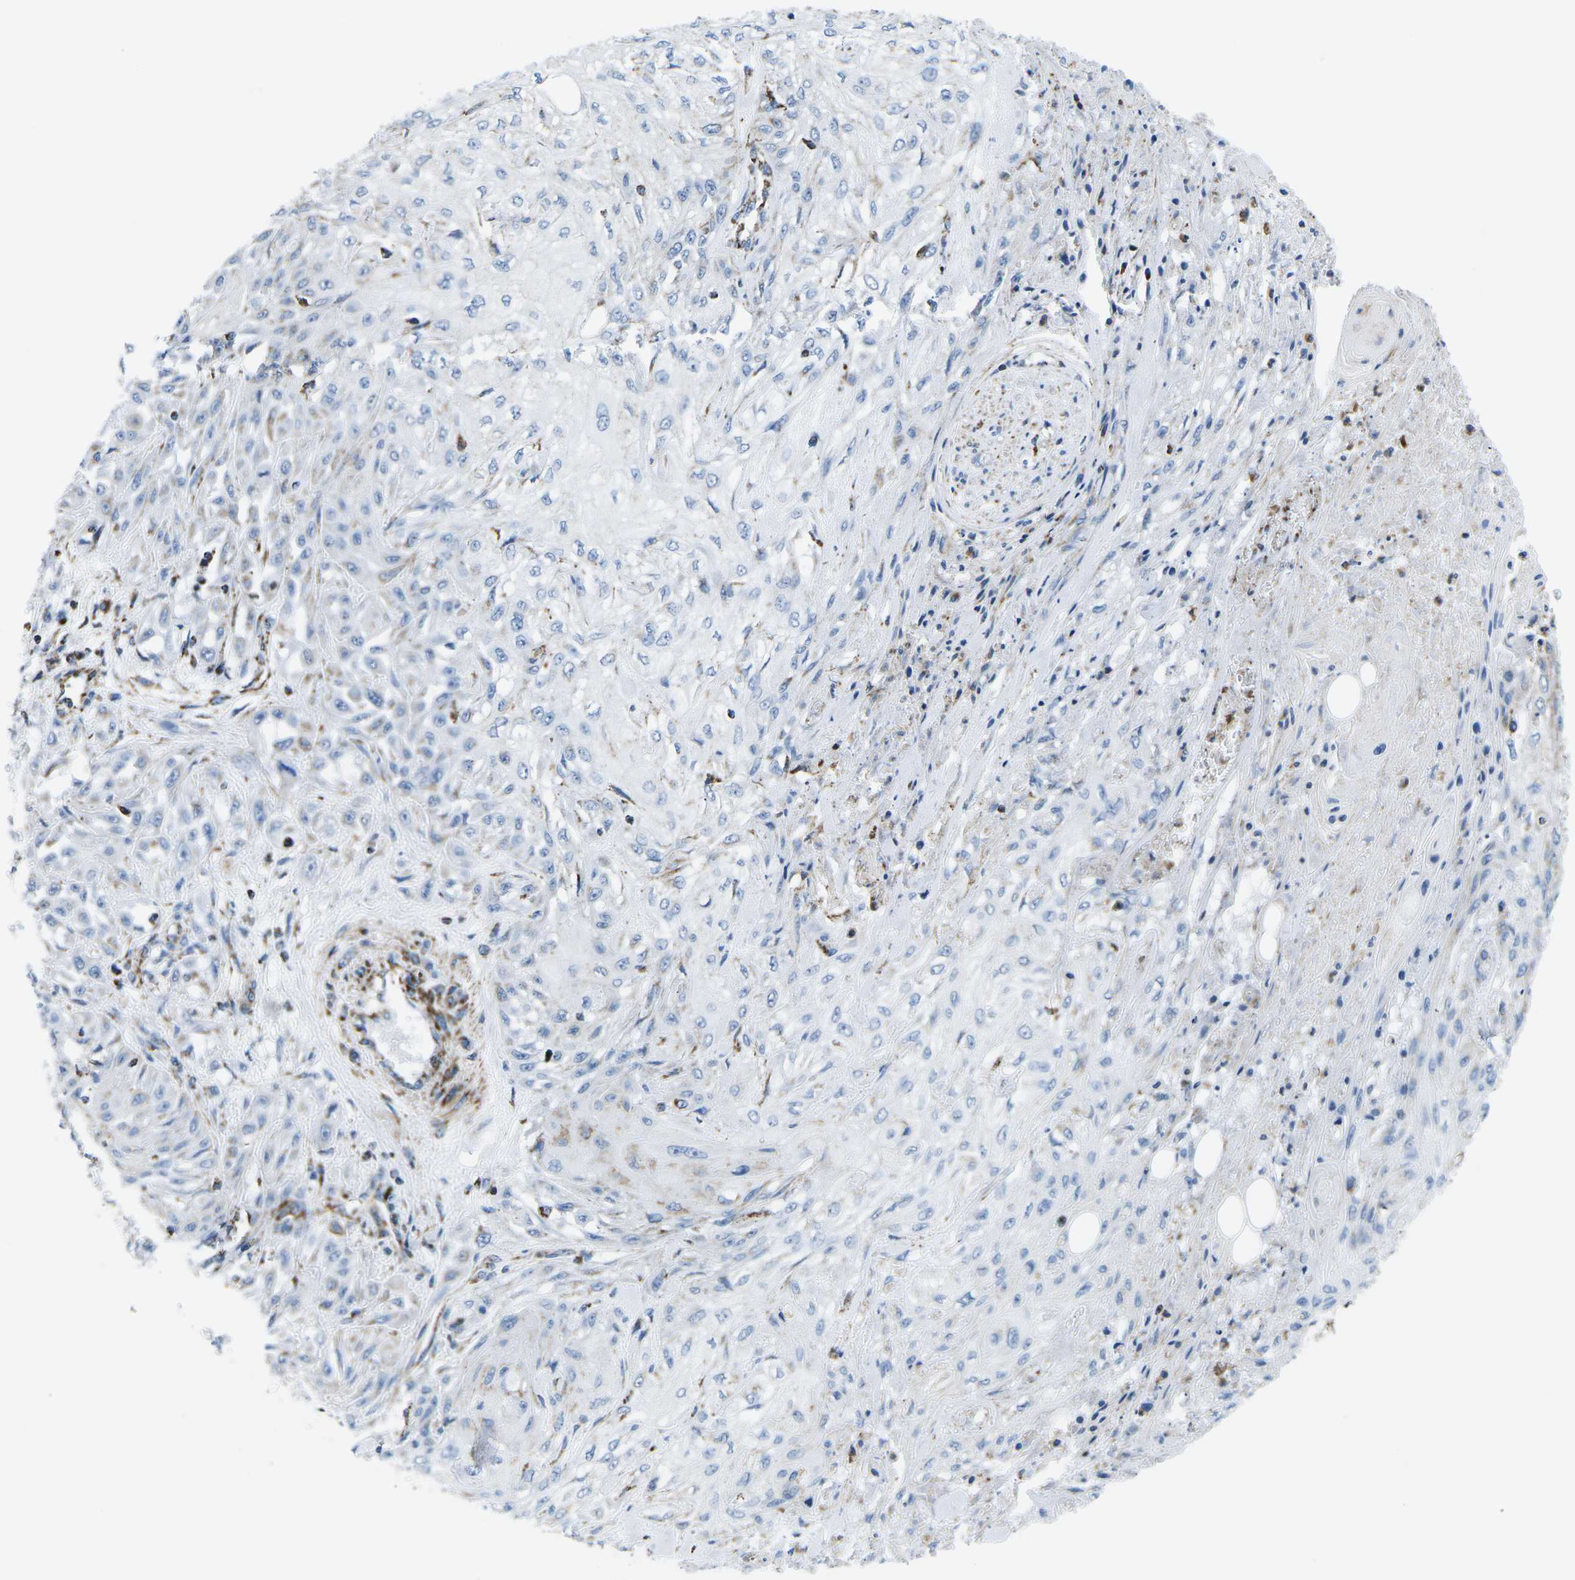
{"staining": {"intensity": "negative", "quantity": "none", "location": "none"}, "tissue": "skin cancer", "cell_type": "Tumor cells", "image_type": "cancer", "snomed": [{"axis": "morphology", "description": "Squamous cell carcinoma, NOS"}, {"axis": "morphology", "description": "Squamous cell carcinoma, metastatic, NOS"}, {"axis": "topography", "description": "Skin"}, {"axis": "topography", "description": "Lymph node"}], "caption": "Tumor cells show no significant expression in squamous cell carcinoma (skin).", "gene": "COX6C", "patient": {"sex": "male", "age": 75}}